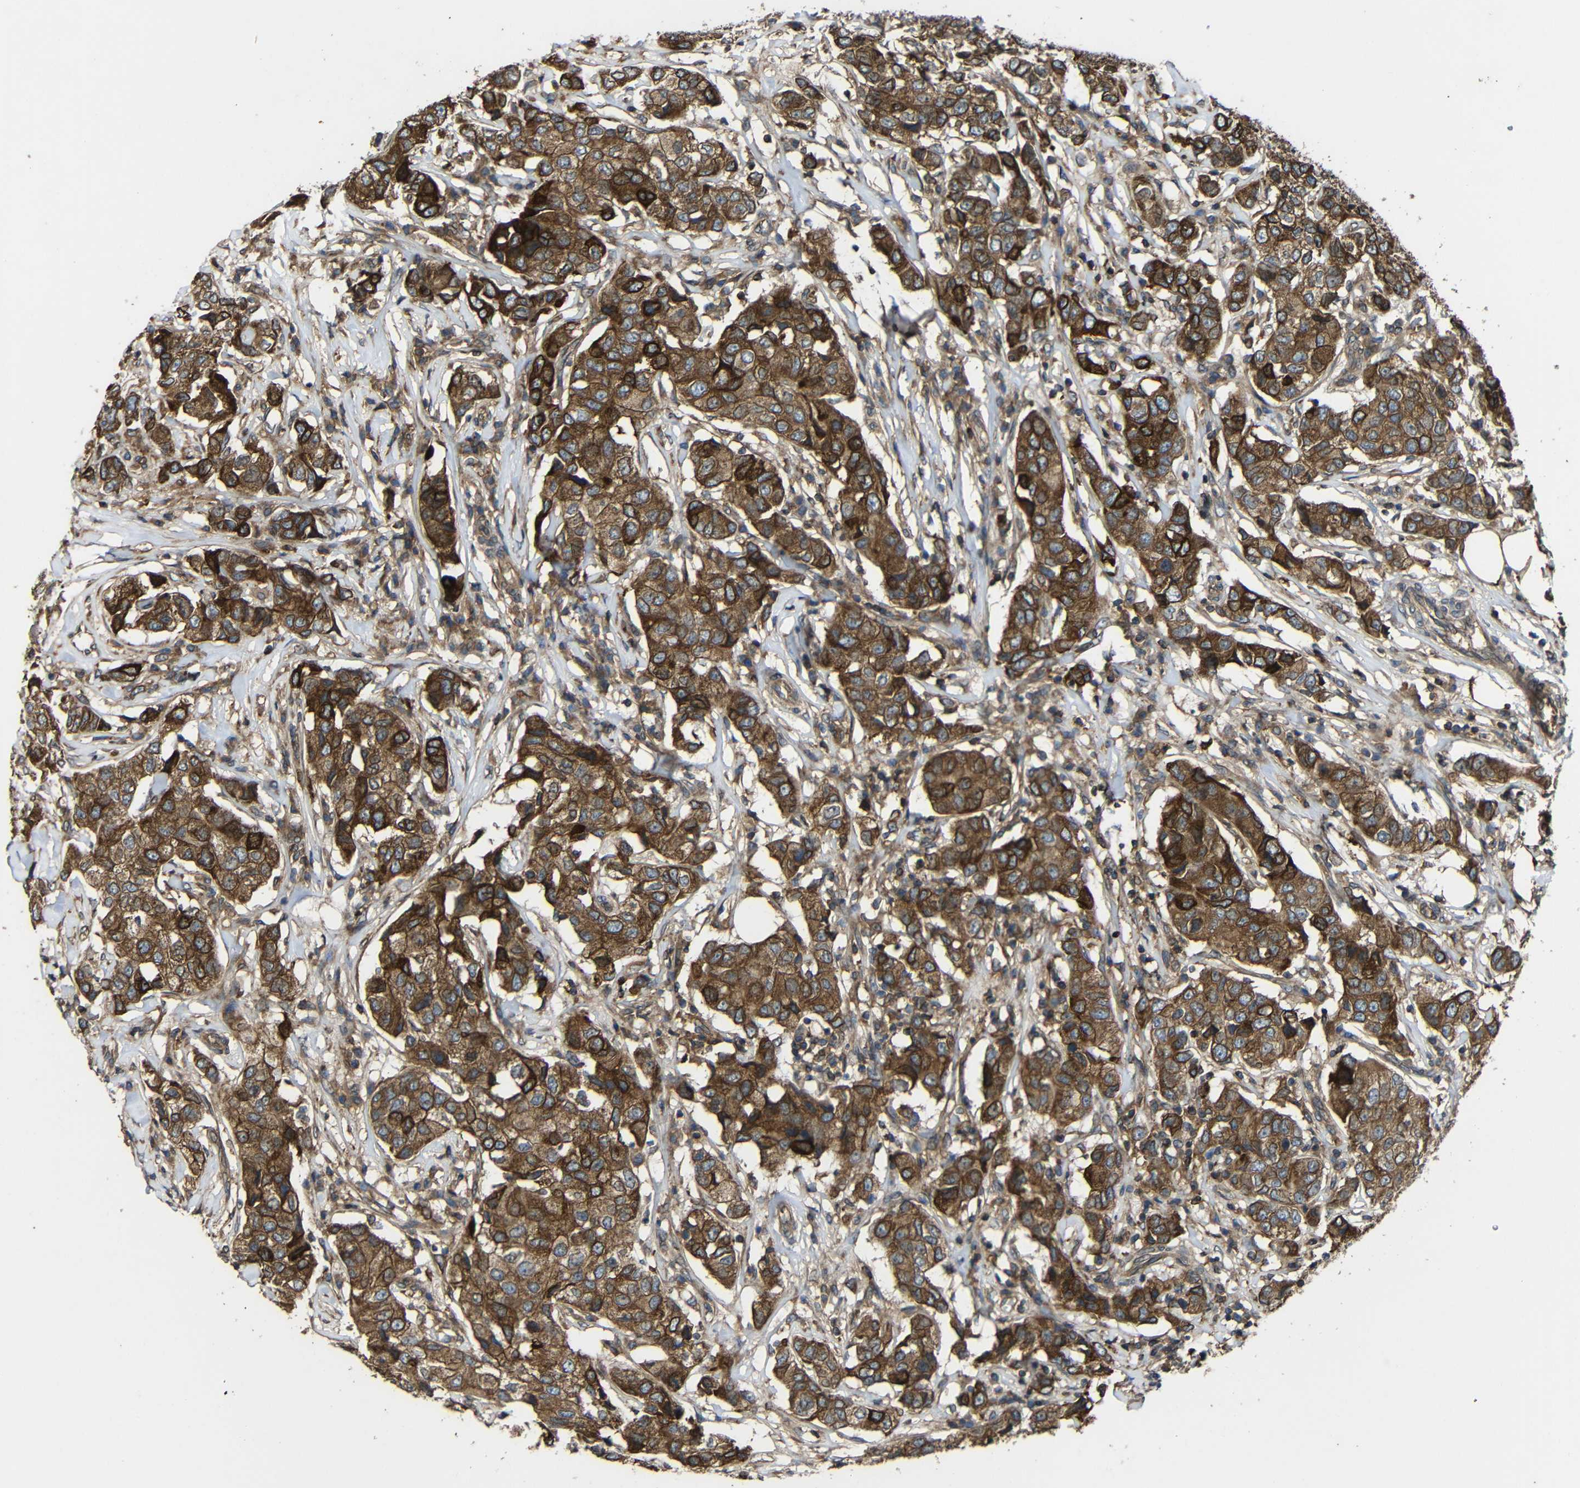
{"staining": {"intensity": "moderate", "quantity": ">75%", "location": "cytoplasmic/membranous"}, "tissue": "breast cancer", "cell_type": "Tumor cells", "image_type": "cancer", "snomed": [{"axis": "morphology", "description": "Duct carcinoma"}, {"axis": "topography", "description": "Breast"}], "caption": "About >75% of tumor cells in human invasive ductal carcinoma (breast) display moderate cytoplasmic/membranous protein expression as visualized by brown immunohistochemical staining.", "gene": "TREM2", "patient": {"sex": "female", "age": 80}}